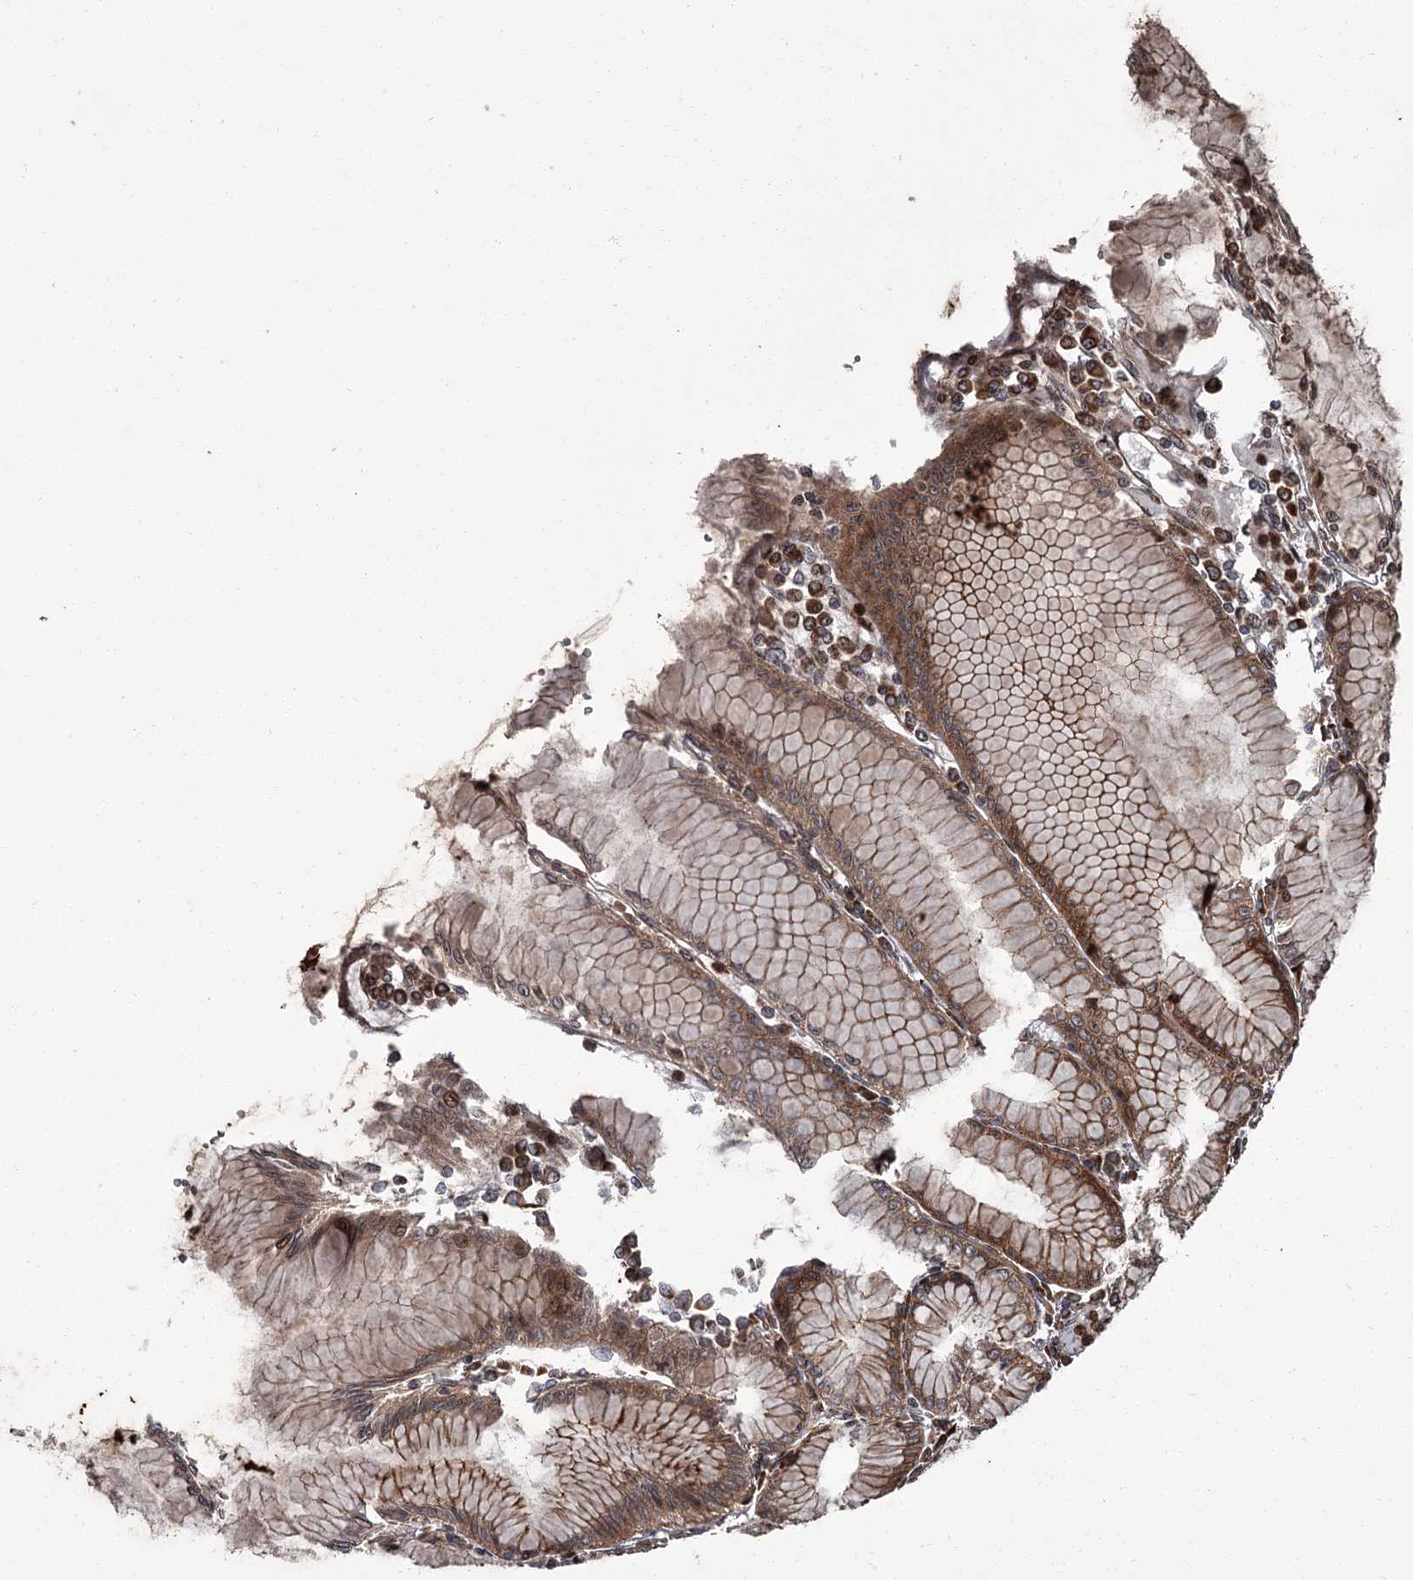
{"staining": {"intensity": "strong", "quantity": ">75%", "location": "cytoplasmic/membranous,nuclear"}, "tissue": "stomach", "cell_type": "Glandular cells", "image_type": "normal", "snomed": [{"axis": "morphology", "description": "Normal tissue, NOS"}, {"axis": "topography", "description": "Stomach"}], "caption": "Normal stomach shows strong cytoplasmic/membranous,nuclear positivity in approximately >75% of glandular cells, visualized by immunohistochemistry. The staining was performed using DAB (3,3'-diaminobenzidine), with brown indicating positive protein expression. Nuclei are stained blue with hematoxylin.", "gene": "THAP9", "patient": {"sex": "female", "age": 57}}